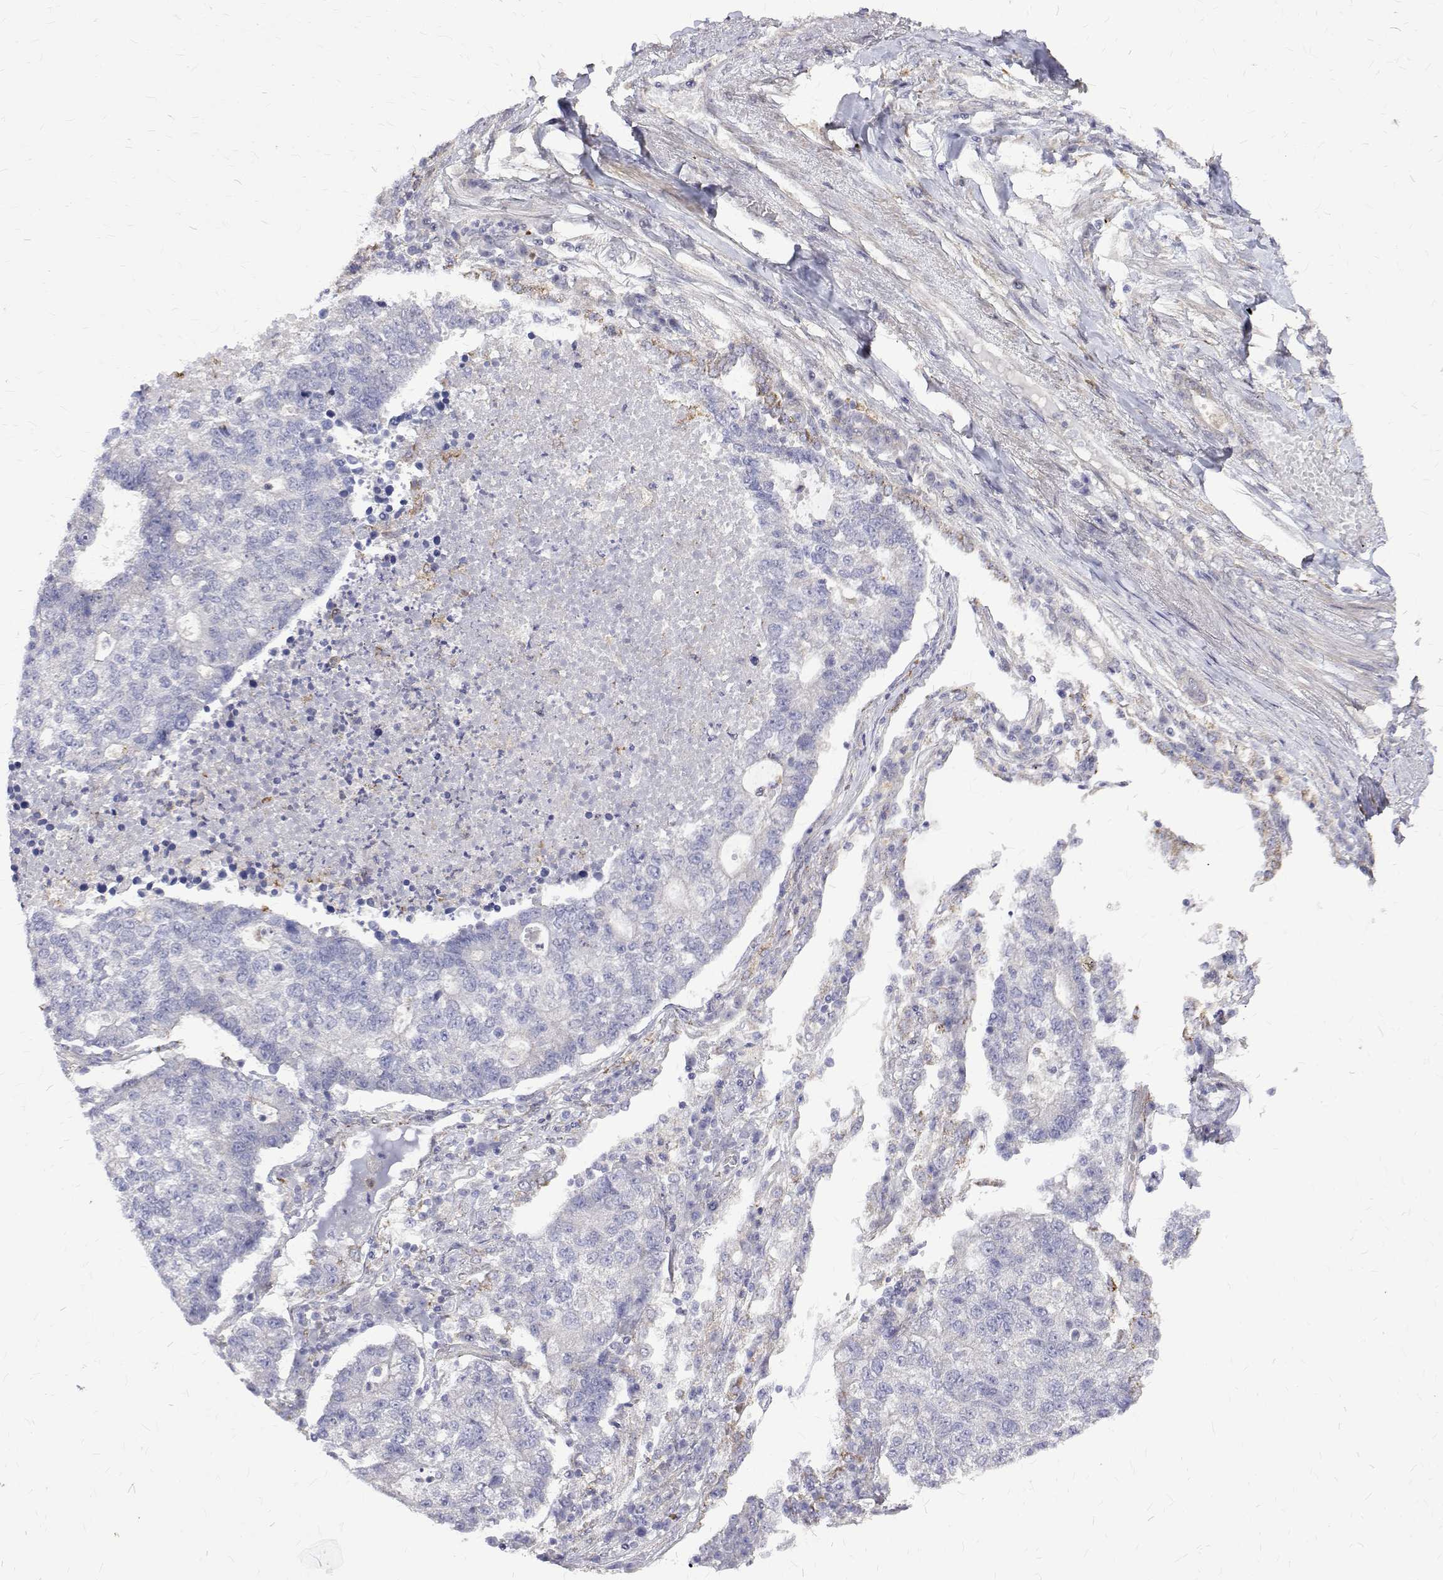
{"staining": {"intensity": "negative", "quantity": "none", "location": "none"}, "tissue": "lung cancer", "cell_type": "Tumor cells", "image_type": "cancer", "snomed": [{"axis": "morphology", "description": "Adenocarcinoma, NOS"}, {"axis": "topography", "description": "Lung"}], "caption": "Immunohistochemistry of lung cancer (adenocarcinoma) displays no staining in tumor cells.", "gene": "PADI1", "patient": {"sex": "male", "age": 57}}